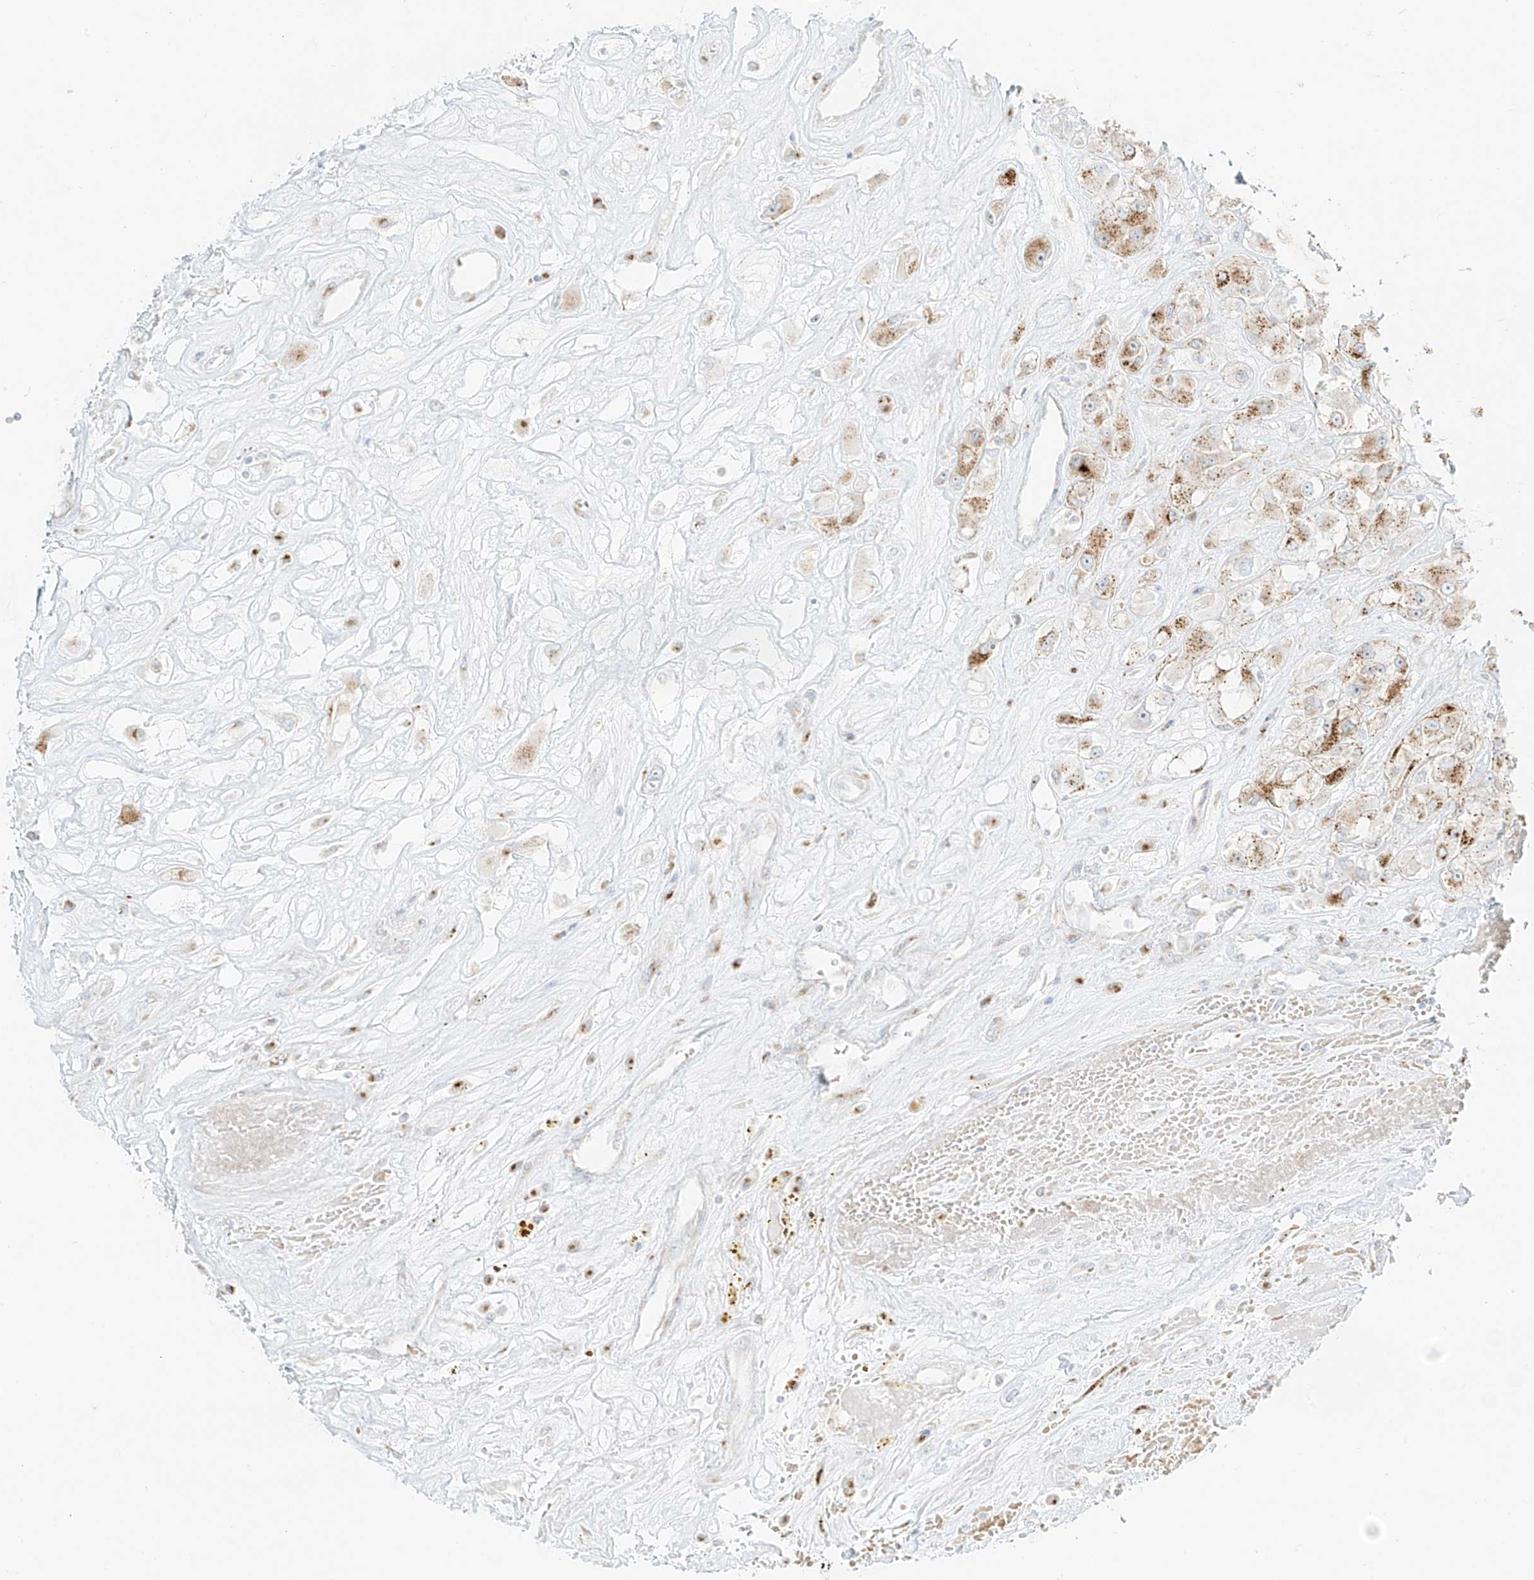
{"staining": {"intensity": "moderate", "quantity": ">75%", "location": "cytoplasmic/membranous"}, "tissue": "renal cancer", "cell_type": "Tumor cells", "image_type": "cancer", "snomed": [{"axis": "morphology", "description": "Adenocarcinoma, NOS"}, {"axis": "topography", "description": "Kidney"}], "caption": "About >75% of tumor cells in adenocarcinoma (renal) reveal moderate cytoplasmic/membranous protein positivity as visualized by brown immunohistochemical staining.", "gene": "TMEM87B", "patient": {"sex": "female", "age": 52}}